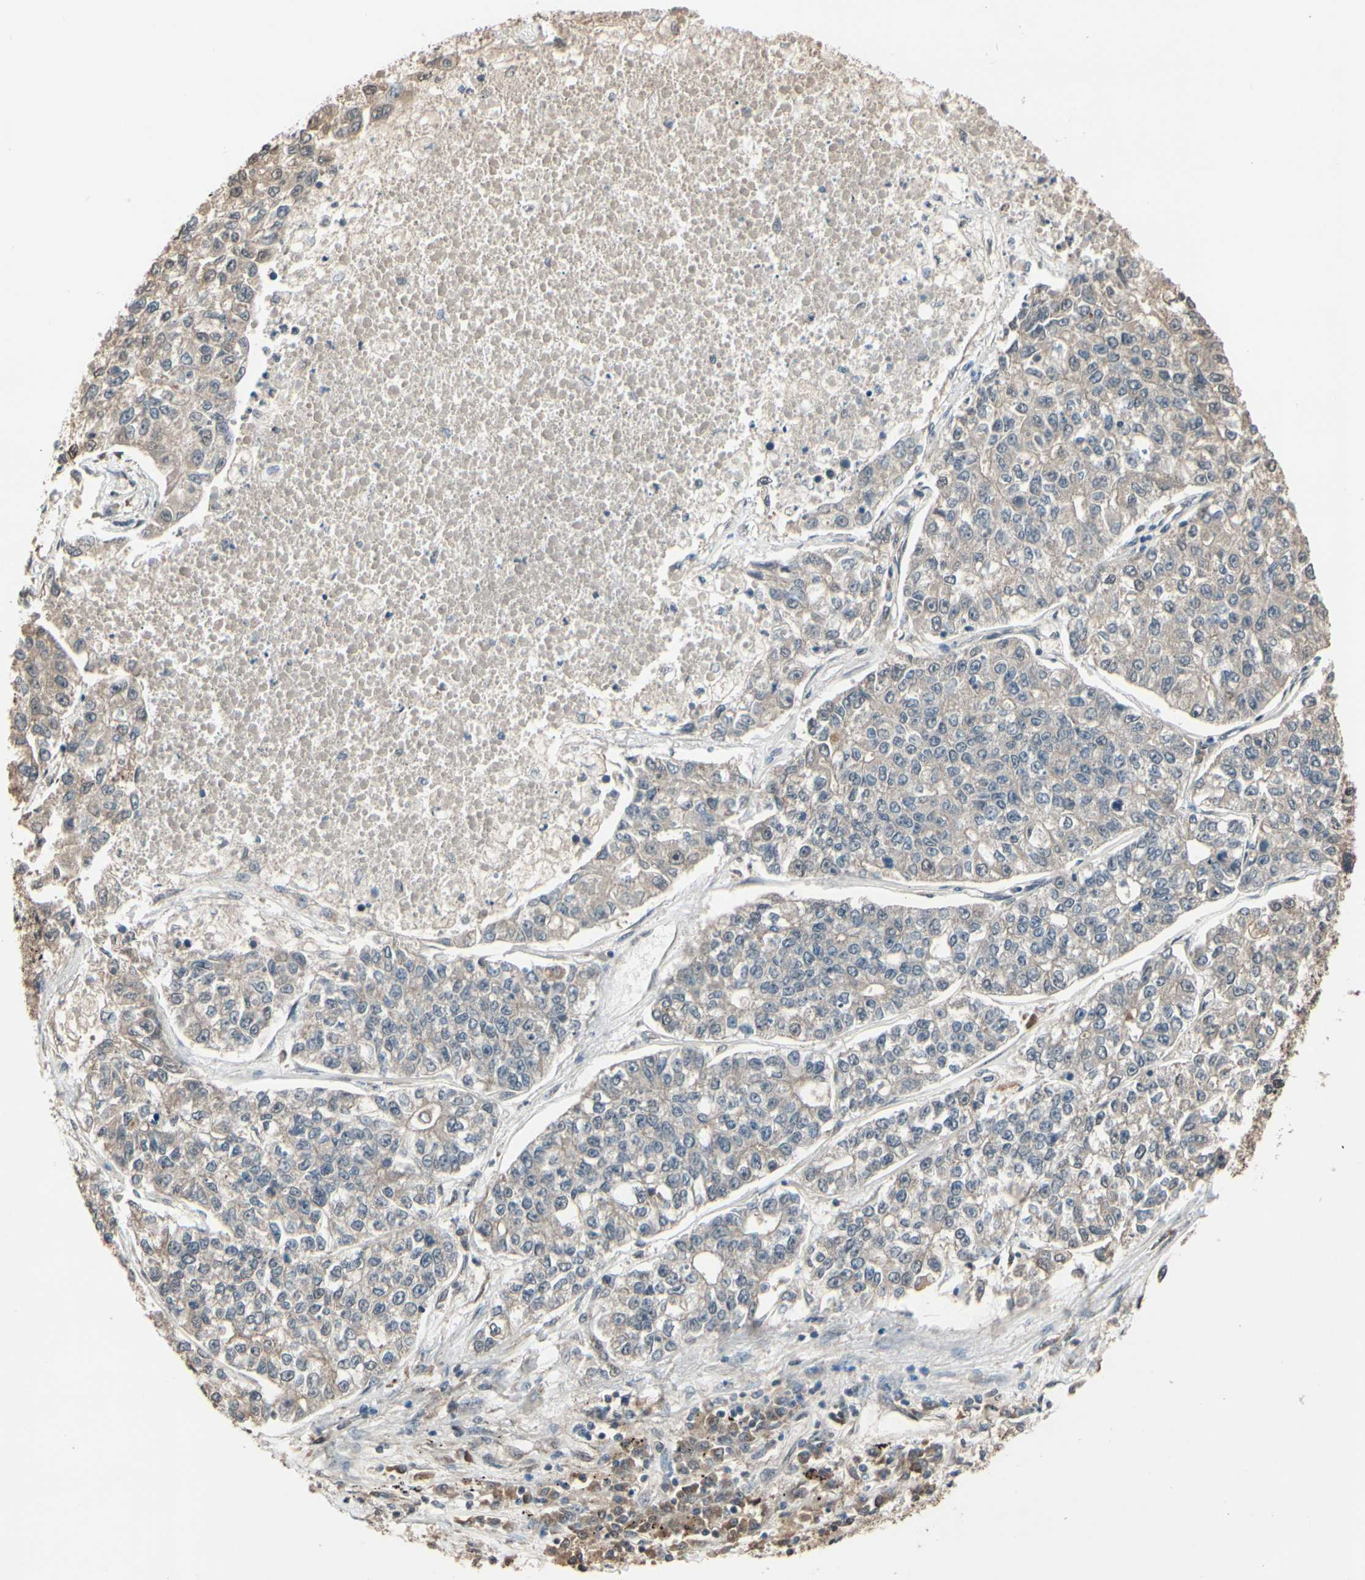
{"staining": {"intensity": "weak", "quantity": ">75%", "location": "cytoplasmic/membranous"}, "tissue": "lung cancer", "cell_type": "Tumor cells", "image_type": "cancer", "snomed": [{"axis": "morphology", "description": "Adenocarcinoma, NOS"}, {"axis": "topography", "description": "Lung"}], "caption": "Tumor cells display weak cytoplasmic/membranous positivity in about >75% of cells in lung adenocarcinoma.", "gene": "PNPLA7", "patient": {"sex": "male", "age": 49}}